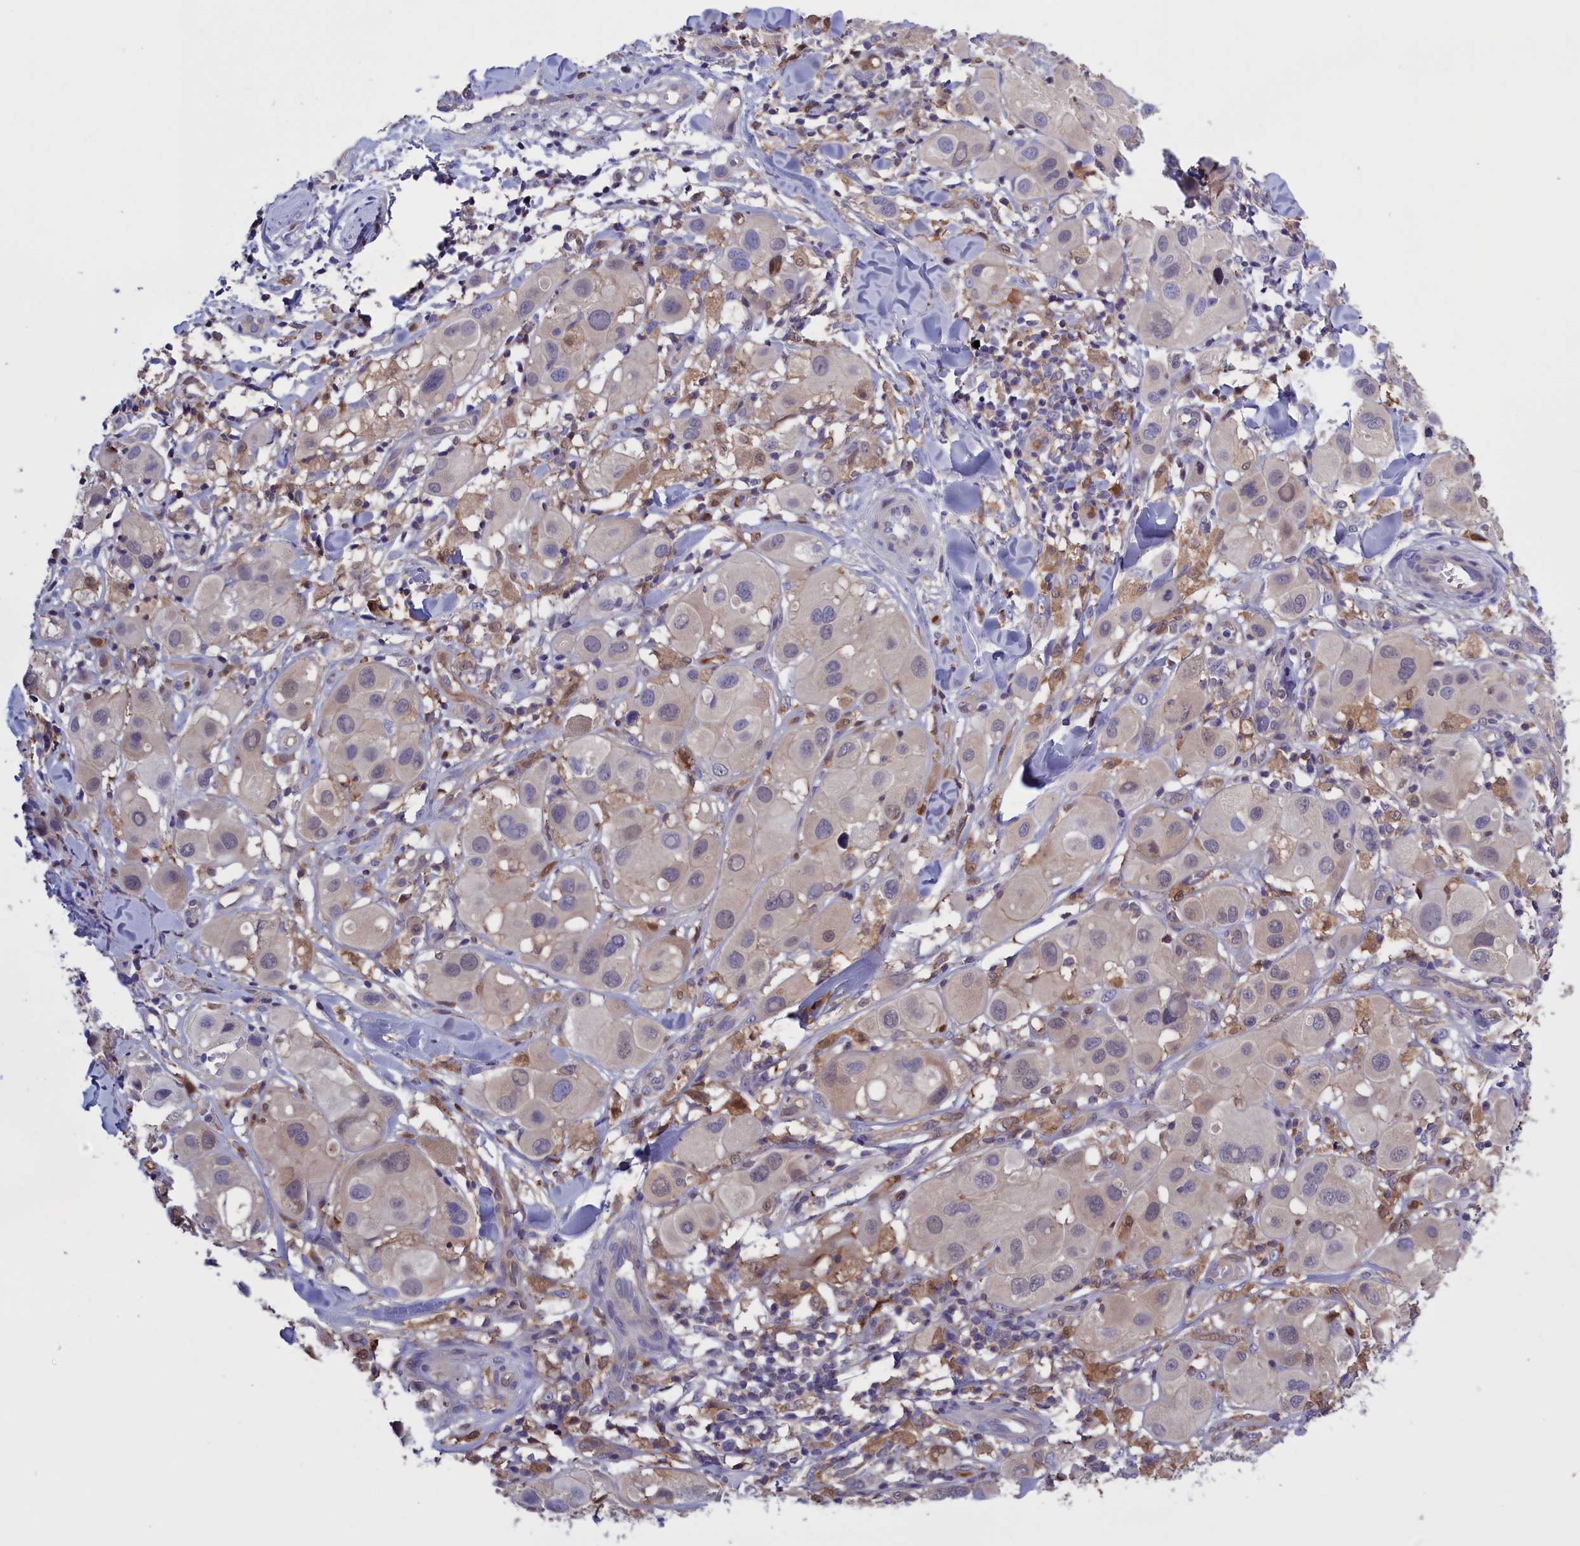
{"staining": {"intensity": "negative", "quantity": "none", "location": "none"}, "tissue": "melanoma", "cell_type": "Tumor cells", "image_type": "cancer", "snomed": [{"axis": "morphology", "description": "Malignant melanoma, Metastatic site"}, {"axis": "topography", "description": "Skin"}], "caption": "This is an IHC photomicrograph of human melanoma. There is no positivity in tumor cells.", "gene": "ARHGAP18", "patient": {"sex": "male", "age": 41}}